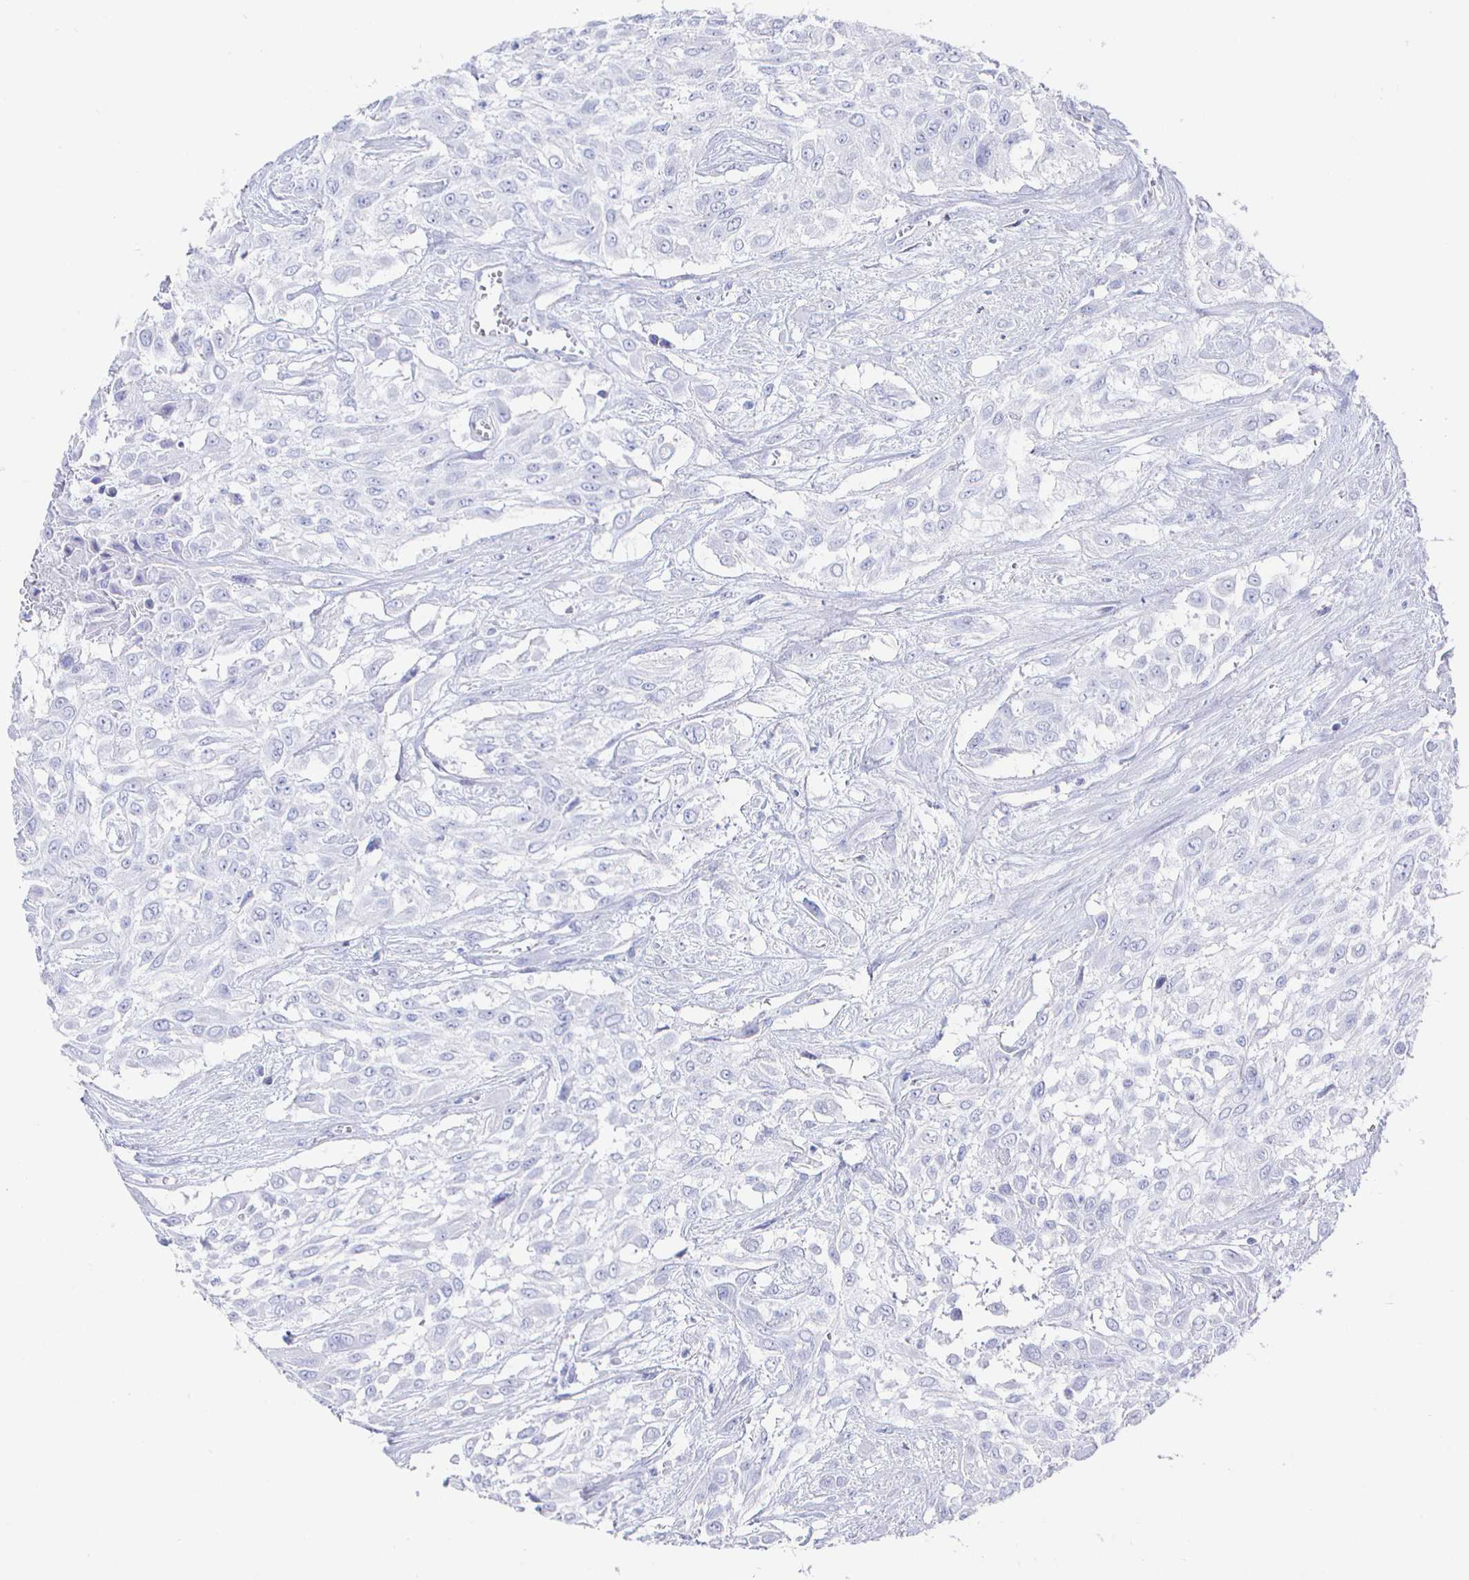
{"staining": {"intensity": "negative", "quantity": "none", "location": "none"}, "tissue": "urothelial cancer", "cell_type": "Tumor cells", "image_type": "cancer", "snomed": [{"axis": "morphology", "description": "Urothelial carcinoma, High grade"}, {"axis": "topography", "description": "Urinary bladder"}], "caption": "IHC photomicrograph of urothelial cancer stained for a protein (brown), which reveals no expression in tumor cells. (Immunohistochemistry (ihc), brightfield microscopy, high magnification).", "gene": "CLCA1", "patient": {"sex": "male", "age": 57}}